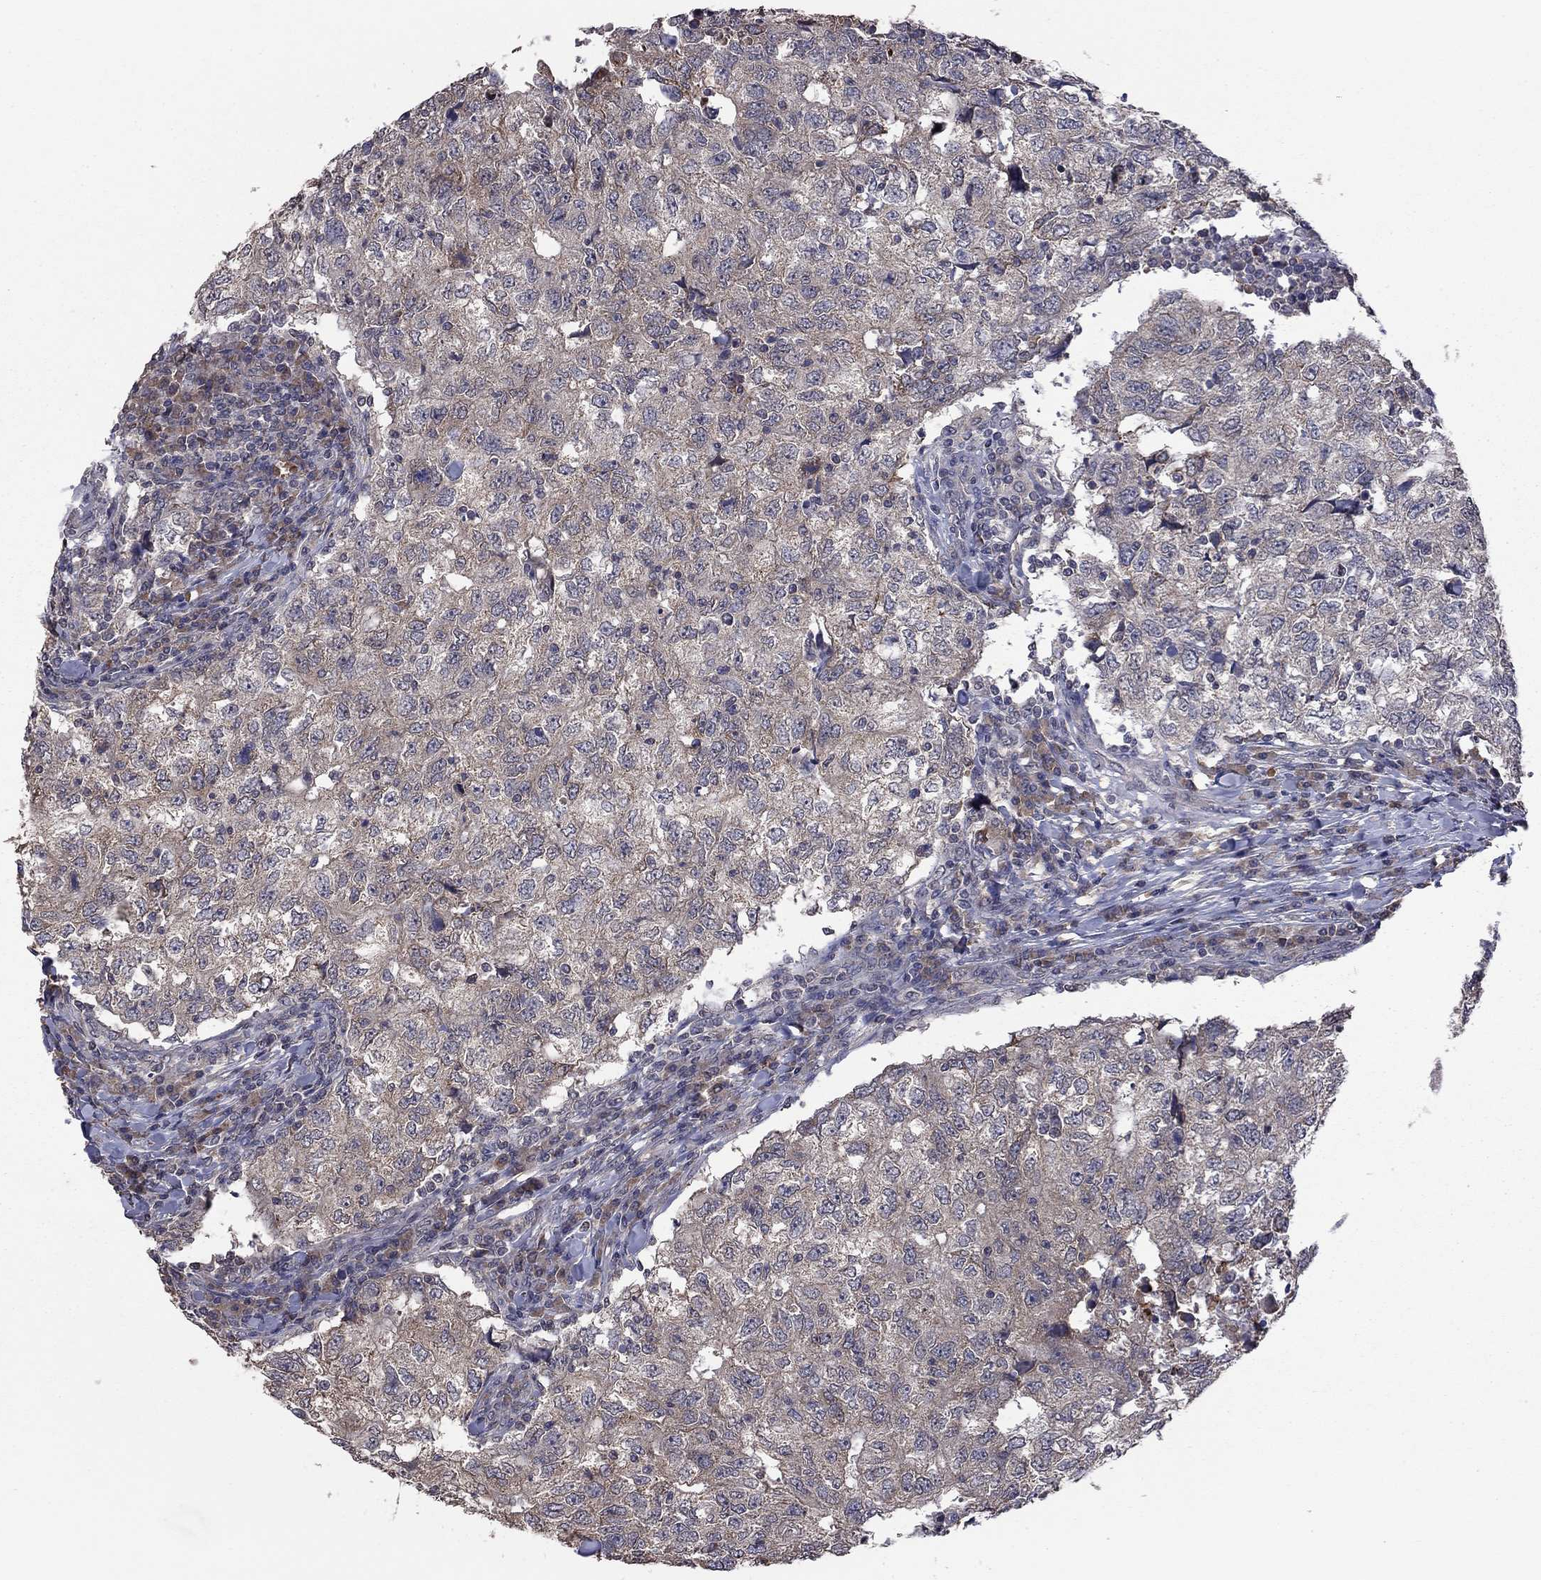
{"staining": {"intensity": "negative", "quantity": "none", "location": "none"}, "tissue": "breast cancer", "cell_type": "Tumor cells", "image_type": "cancer", "snomed": [{"axis": "morphology", "description": "Duct carcinoma"}, {"axis": "topography", "description": "Breast"}], "caption": "Immunohistochemistry (IHC) of breast invasive ductal carcinoma exhibits no expression in tumor cells.", "gene": "TSNARE1", "patient": {"sex": "female", "age": 30}}